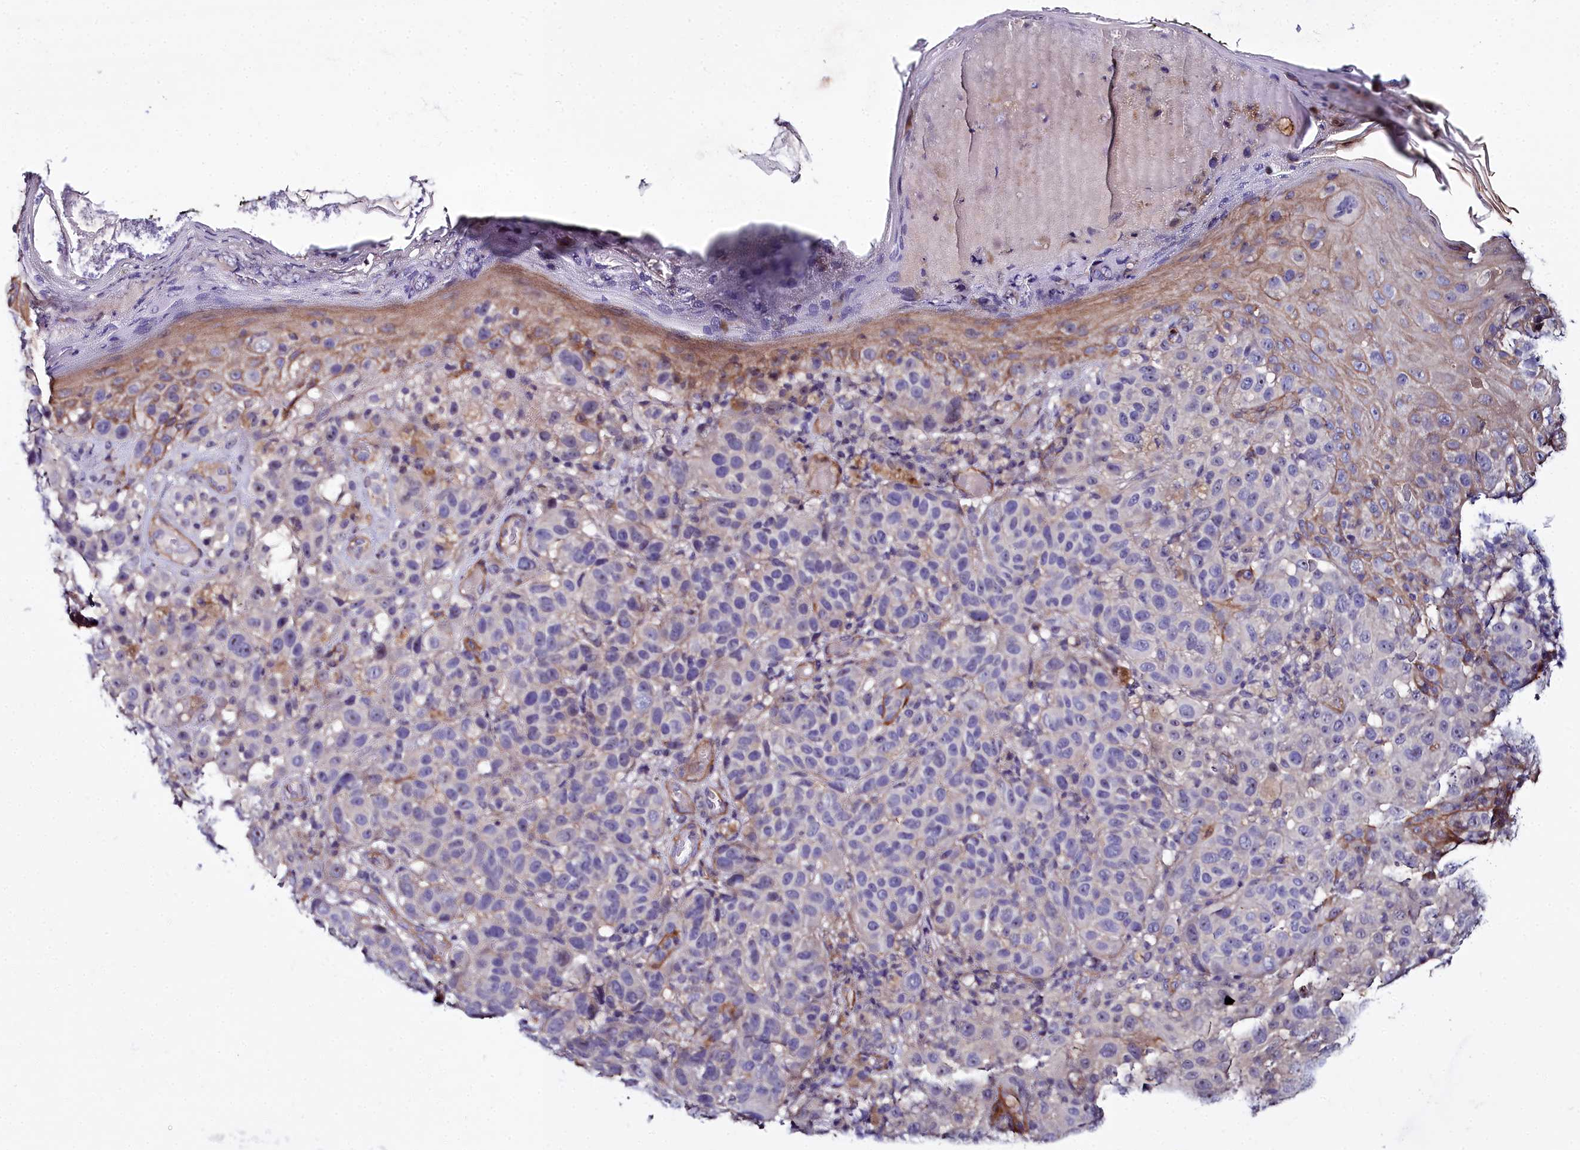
{"staining": {"intensity": "negative", "quantity": "none", "location": "none"}, "tissue": "melanoma", "cell_type": "Tumor cells", "image_type": "cancer", "snomed": [{"axis": "morphology", "description": "Malignant melanoma, NOS"}, {"axis": "topography", "description": "Skin"}], "caption": "Human melanoma stained for a protein using immunohistochemistry (IHC) demonstrates no staining in tumor cells.", "gene": "FADS3", "patient": {"sex": "male", "age": 38}}